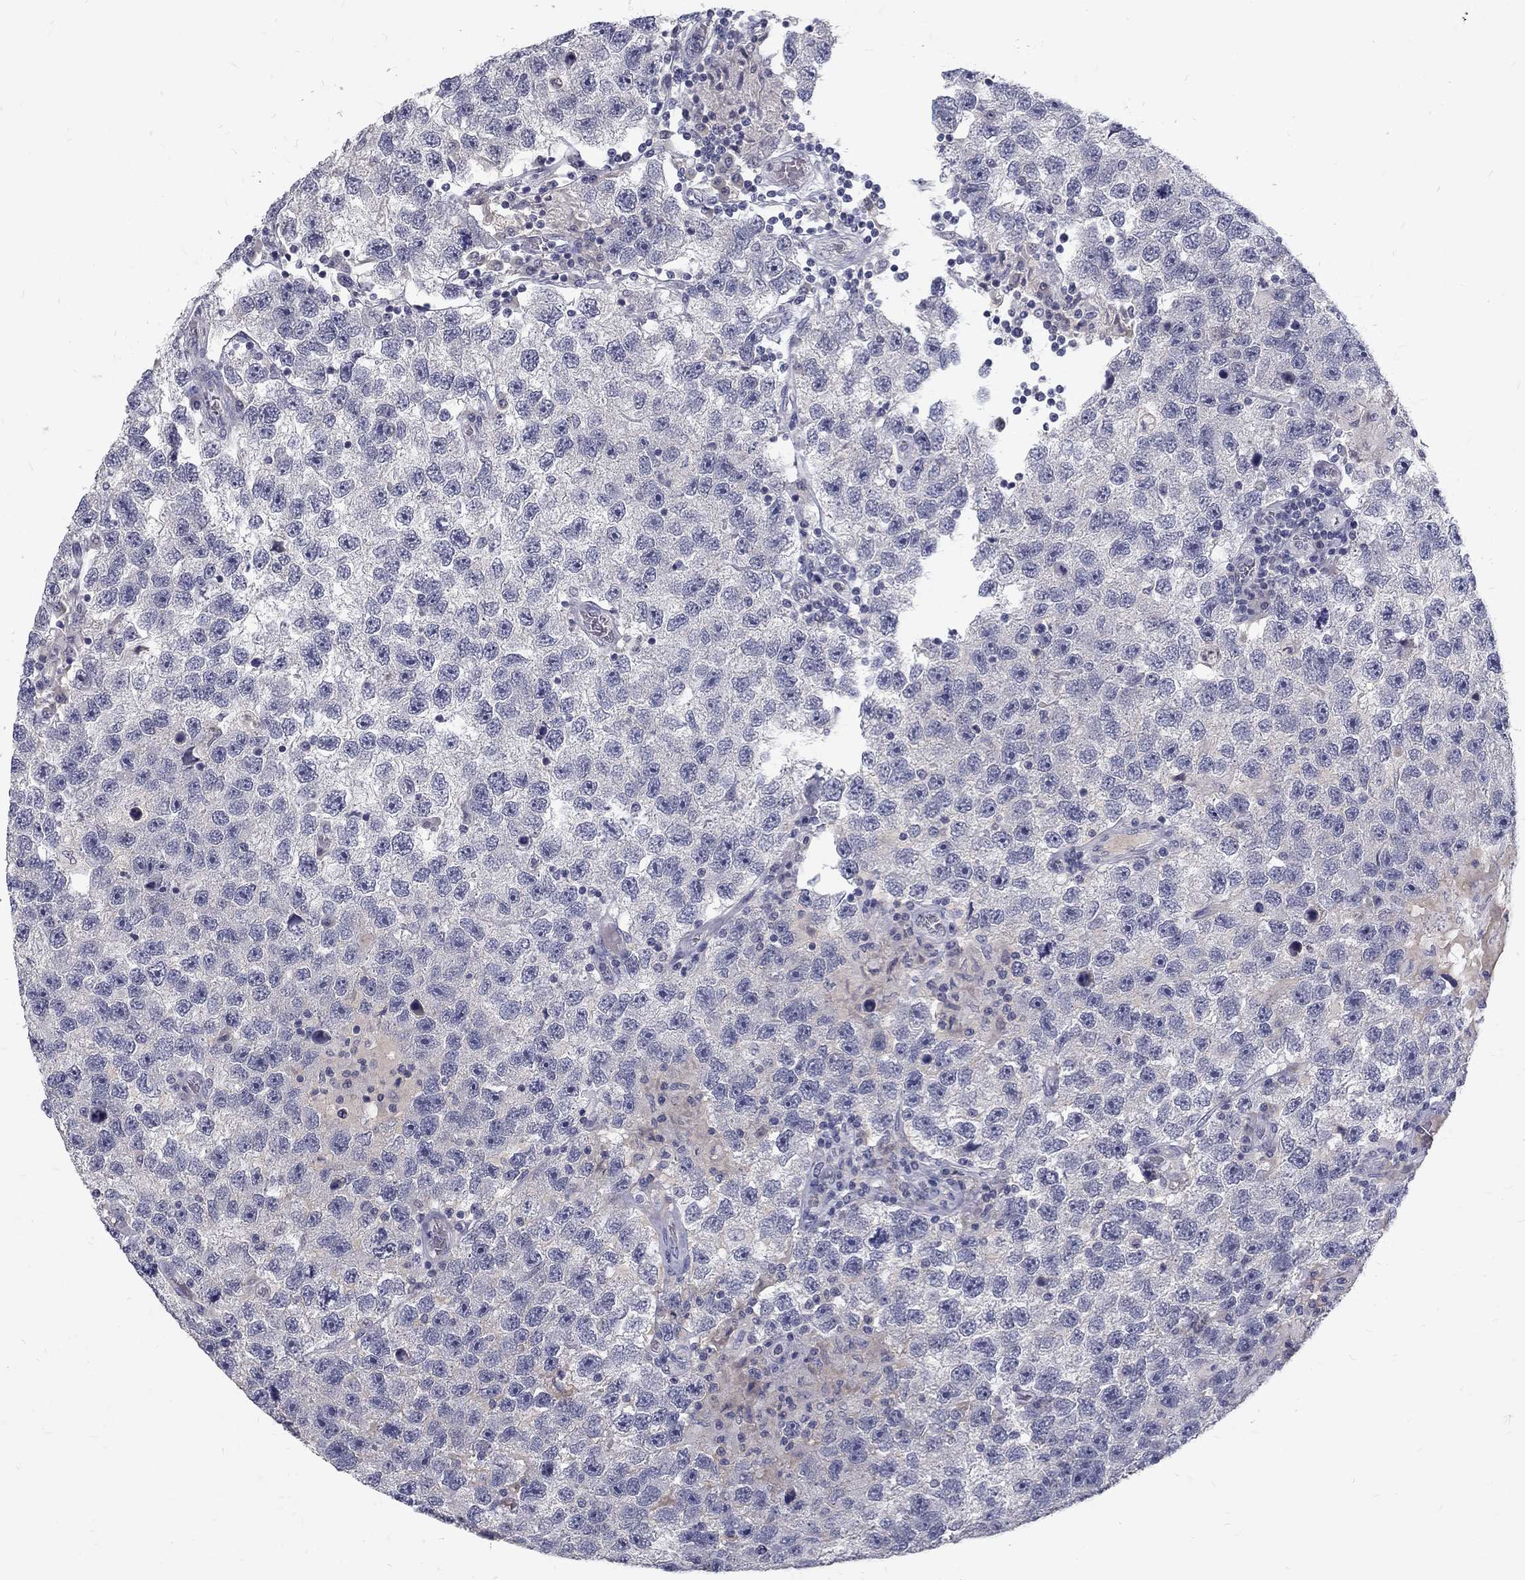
{"staining": {"intensity": "negative", "quantity": "none", "location": "none"}, "tissue": "testis cancer", "cell_type": "Tumor cells", "image_type": "cancer", "snomed": [{"axis": "morphology", "description": "Seminoma, NOS"}, {"axis": "topography", "description": "Testis"}], "caption": "Immunohistochemical staining of seminoma (testis) displays no significant expression in tumor cells.", "gene": "NOS1", "patient": {"sex": "male", "age": 26}}